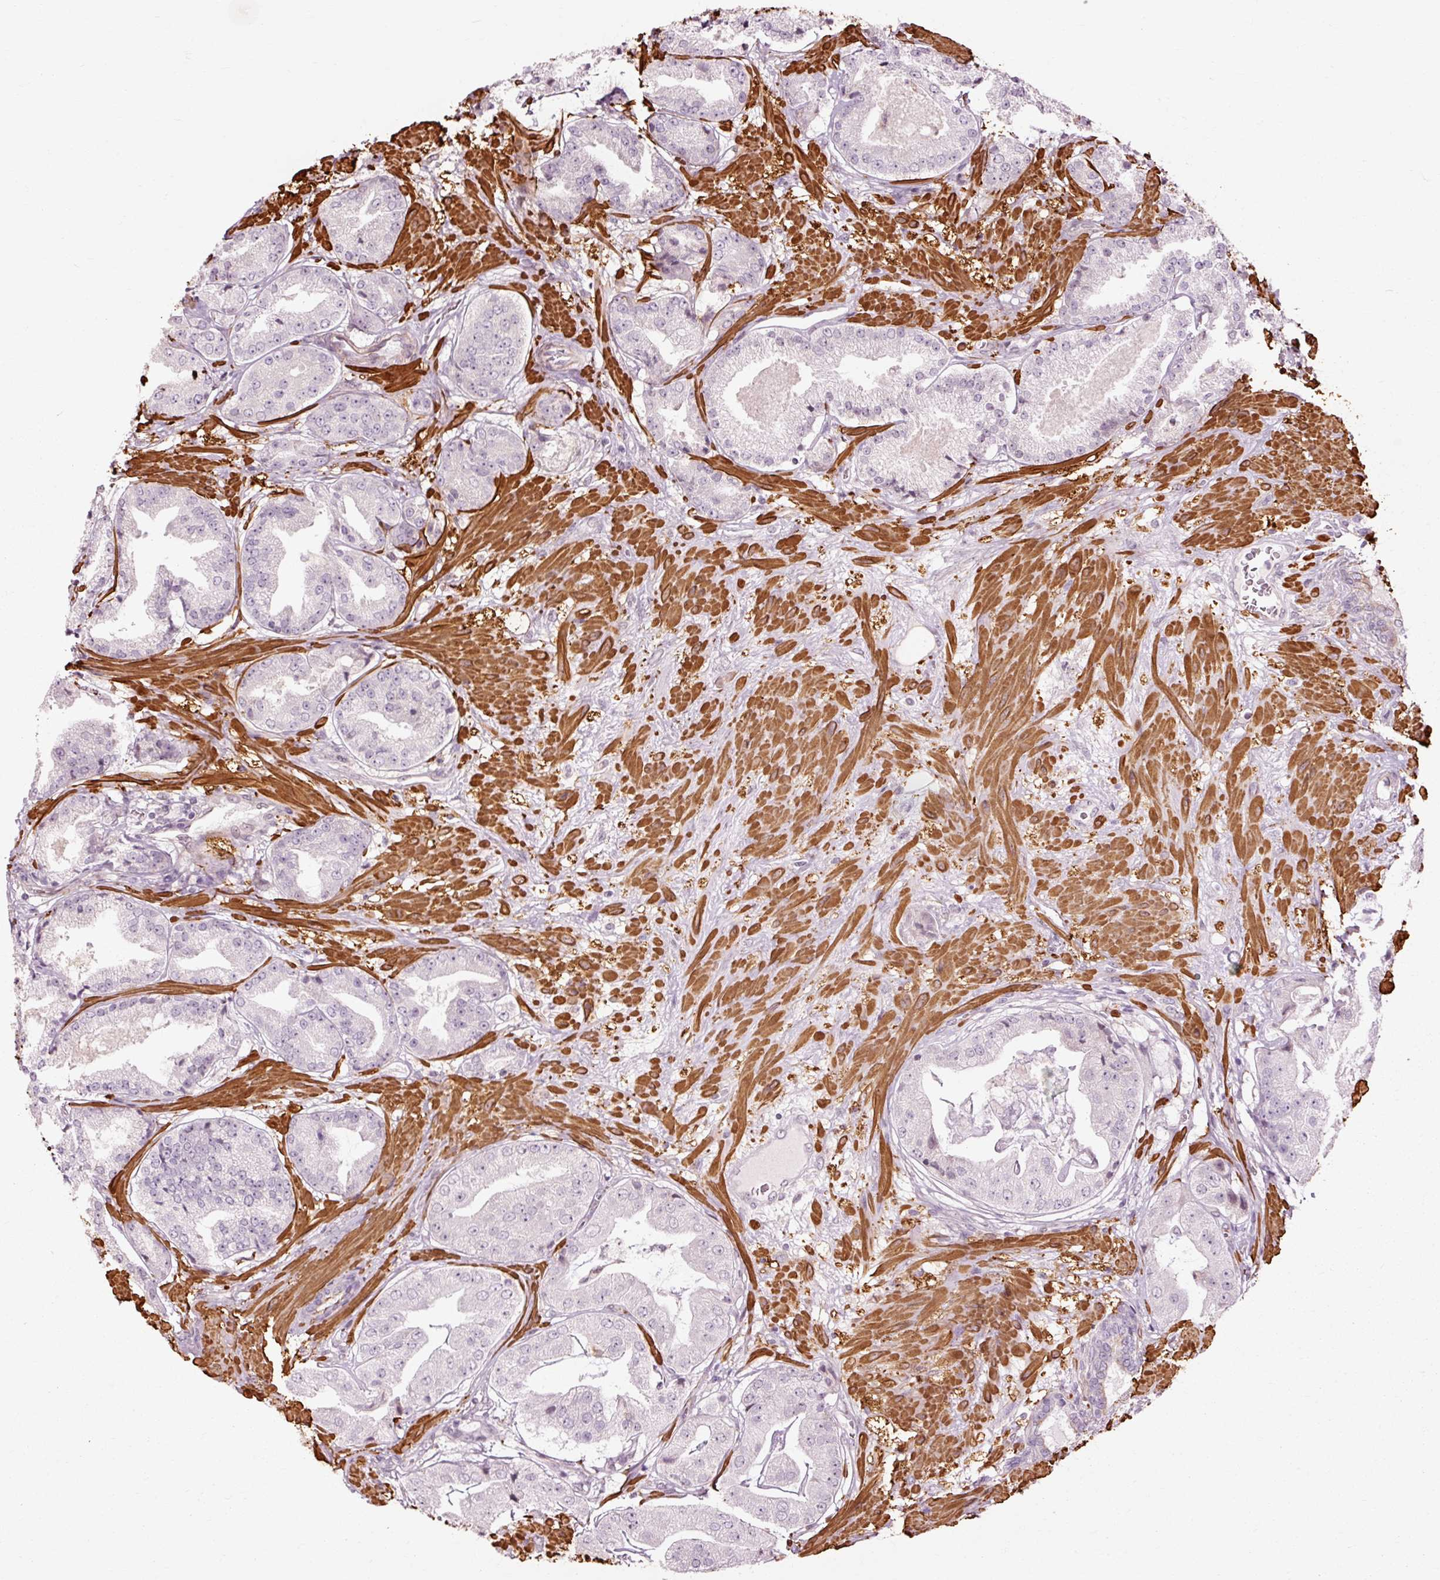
{"staining": {"intensity": "negative", "quantity": "none", "location": "none"}, "tissue": "prostate cancer", "cell_type": "Tumor cells", "image_type": "cancer", "snomed": [{"axis": "morphology", "description": "Adenocarcinoma, High grade"}, {"axis": "topography", "description": "Prostate"}], "caption": "Tumor cells show no significant positivity in prostate high-grade adenocarcinoma.", "gene": "RGPD5", "patient": {"sex": "male", "age": 63}}